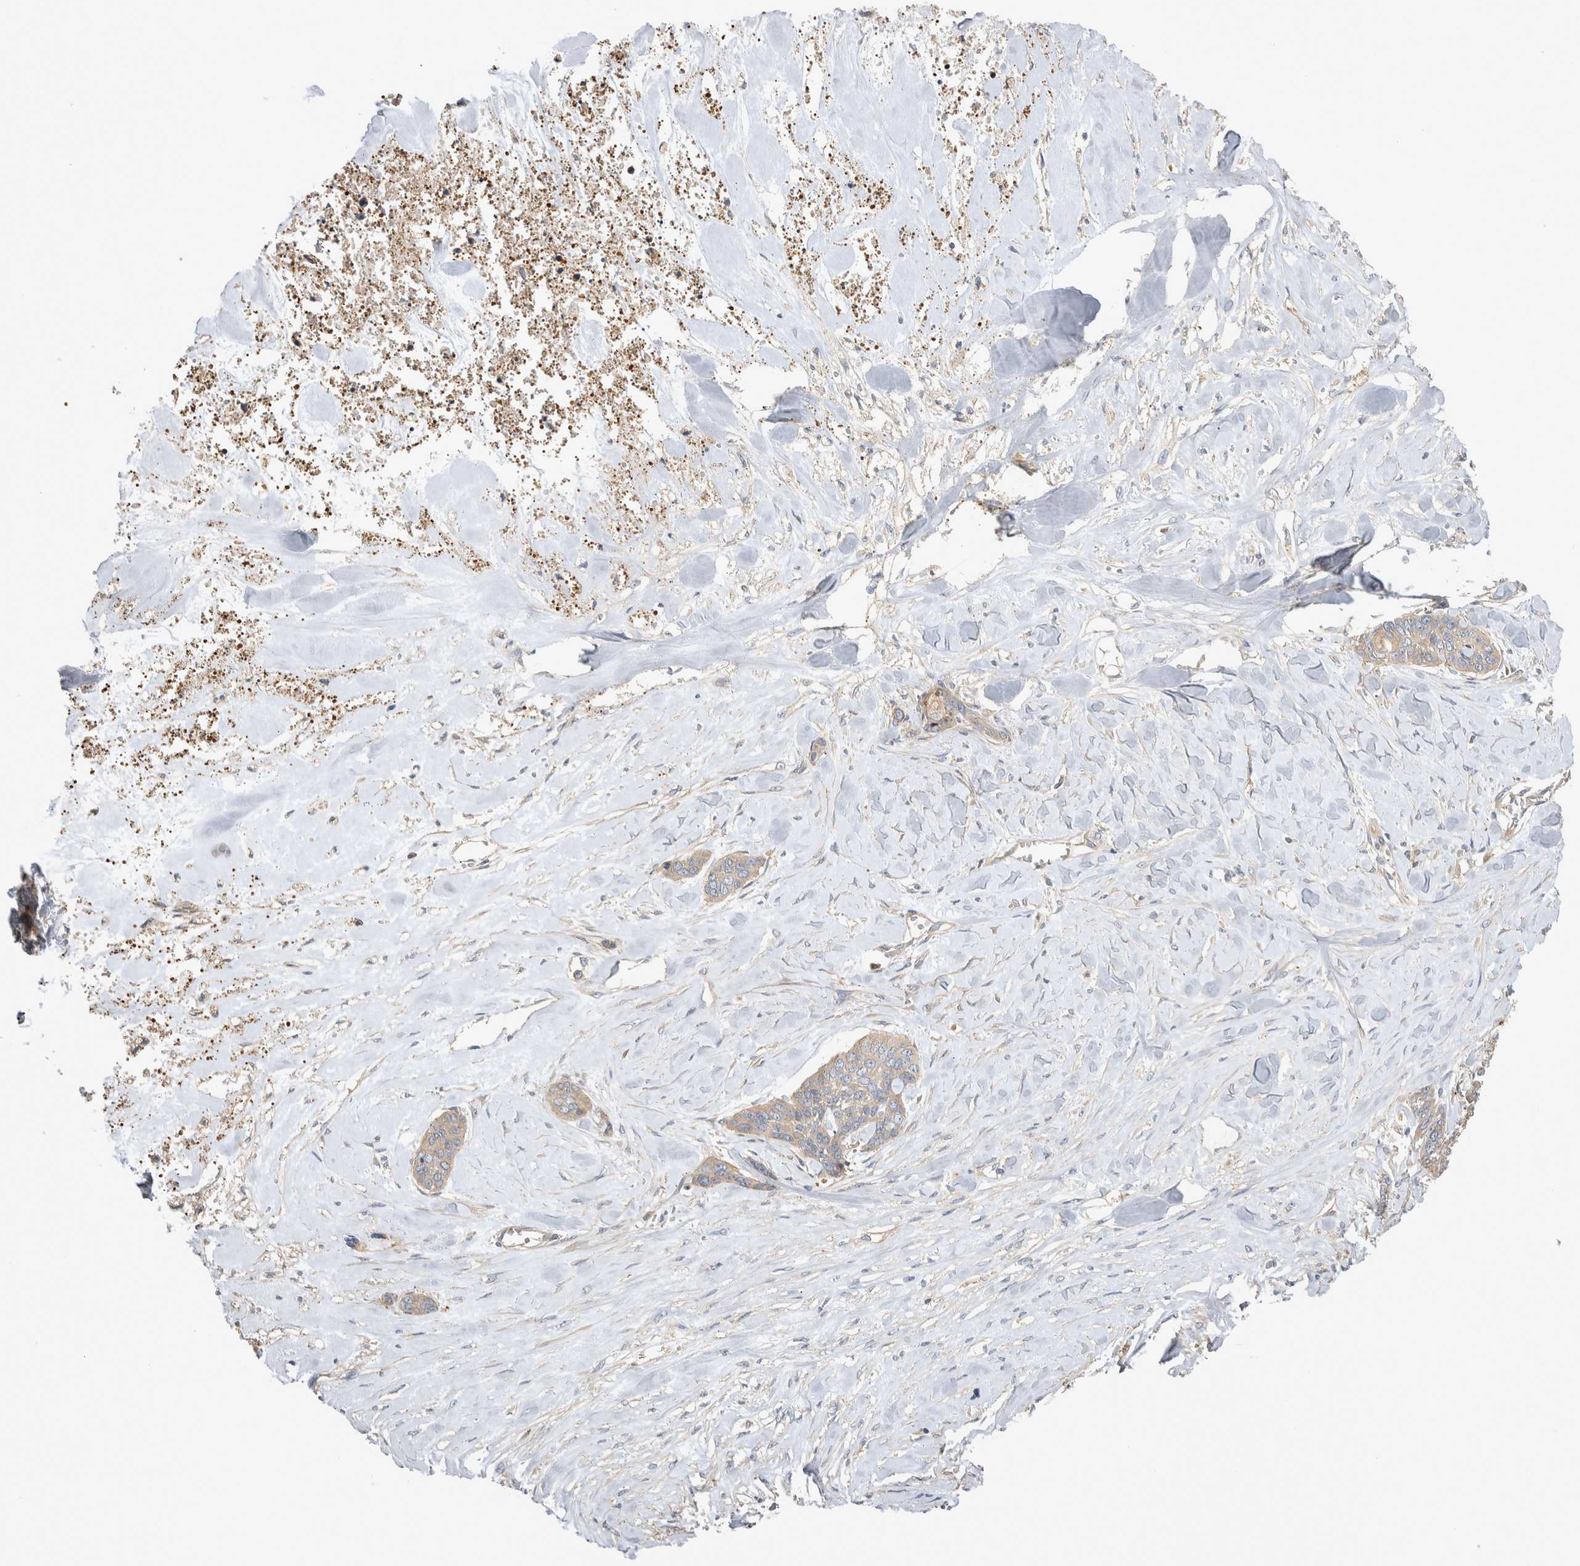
{"staining": {"intensity": "weak", "quantity": "25%-75%", "location": "cytoplasmic/membranous"}, "tissue": "skin cancer", "cell_type": "Tumor cells", "image_type": "cancer", "snomed": [{"axis": "morphology", "description": "Basal cell carcinoma"}, {"axis": "topography", "description": "Skin"}], "caption": "Brown immunohistochemical staining in skin cancer exhibits weak cytoplasmic/membranous staining in about 25%-75% of tumor cells.", "gene": "CHMP6", "patient": {"sex": "female", "age": 64}}